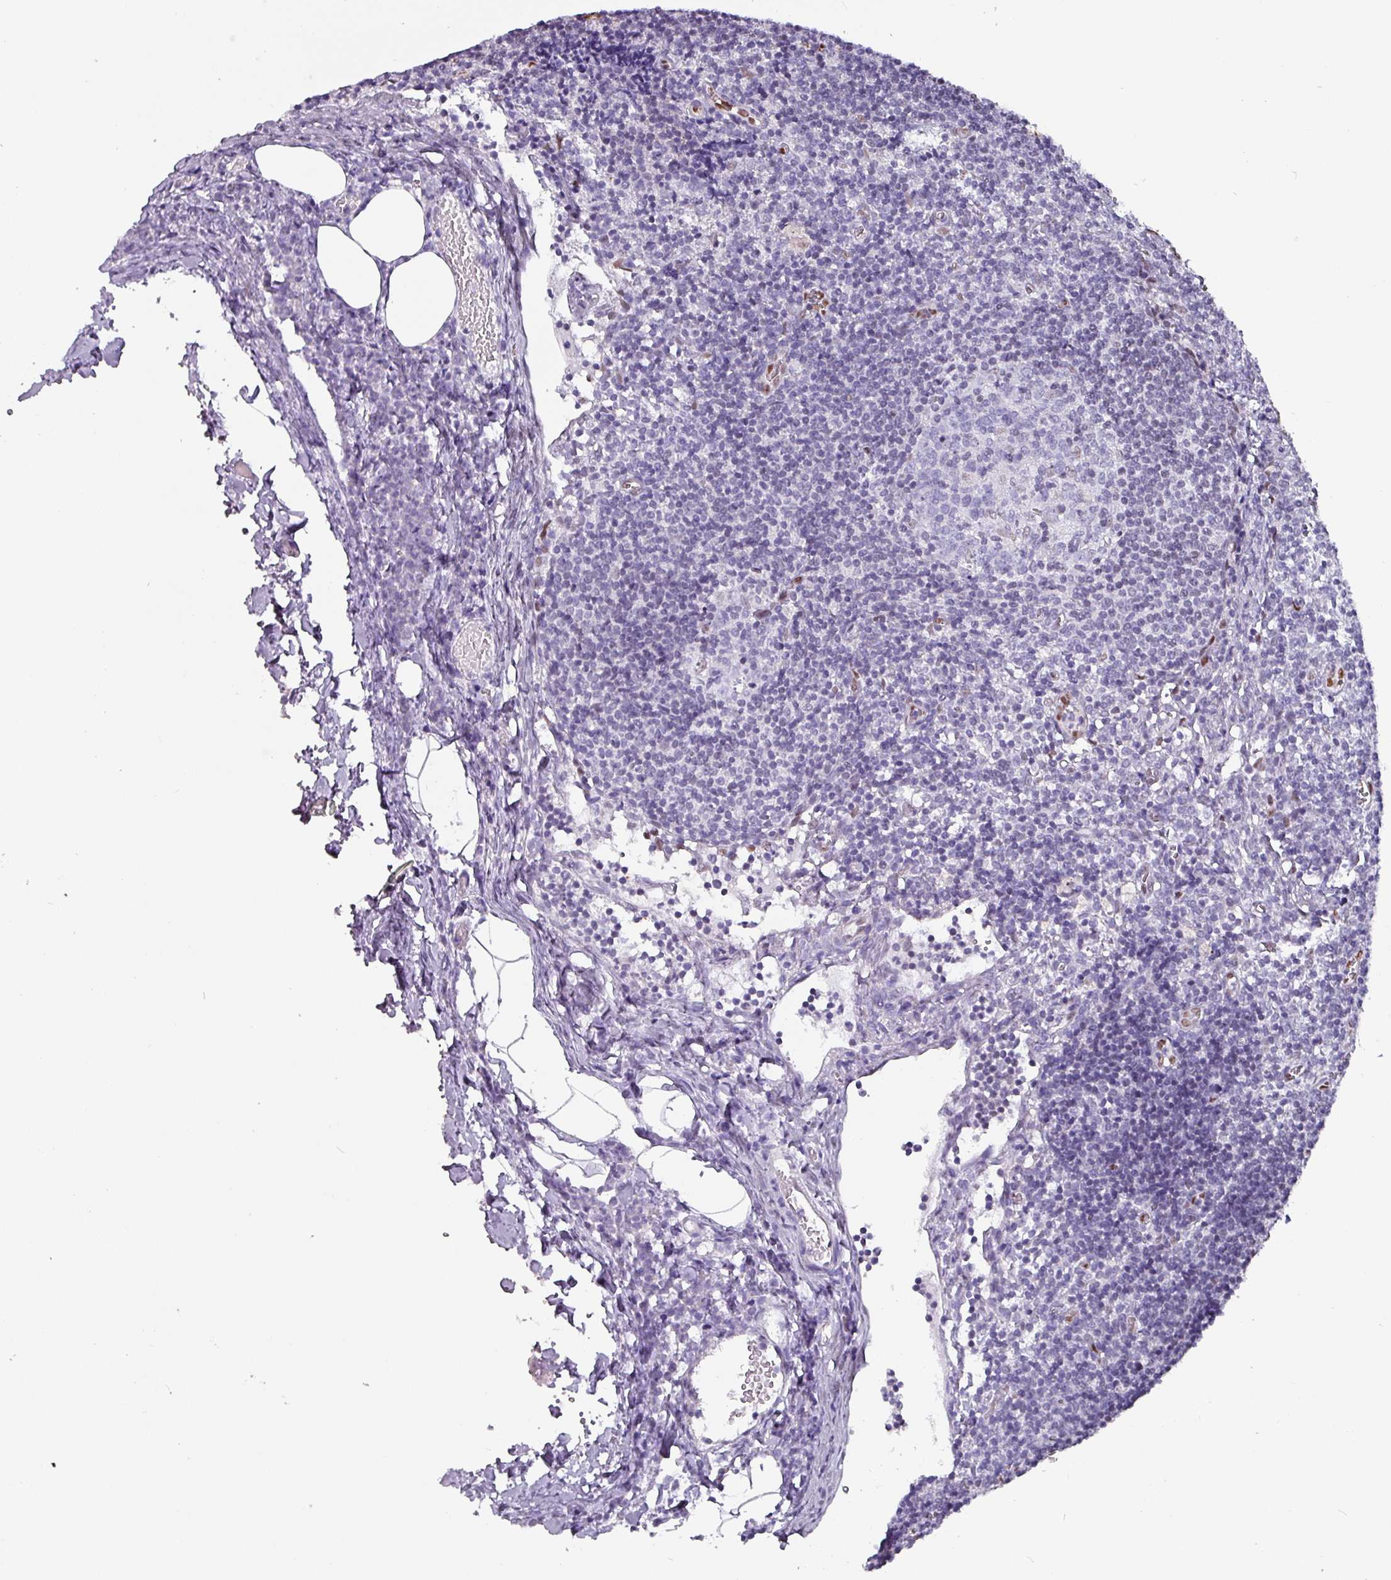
{"staining": {"intensity": "negative", "quantity": "none", "location": "none"}, "tissue": "lymph node", "cell_type": "Germinal center cells", "image_type": "normal", "snomed": [{"axis": "morphology", "description": "Normal tissue, NOS"}, {"axis": "topography", "description": "Lymph node"}], "caption": "This image is of normal lymph node stained with immunohistochemistry (IHC) to label a protein in brown with the nuclei are counter-stained blue. There is no expression in germinal center cells. (Stains: DAB (3,3'-diaminobenzidine) immunohistochemistry with hematoxylin counter stain, Microscopy: brightfield microscopy at high magnification).", "gene": "ZNF816", "patient": {"sex": "female", "age": 37}}